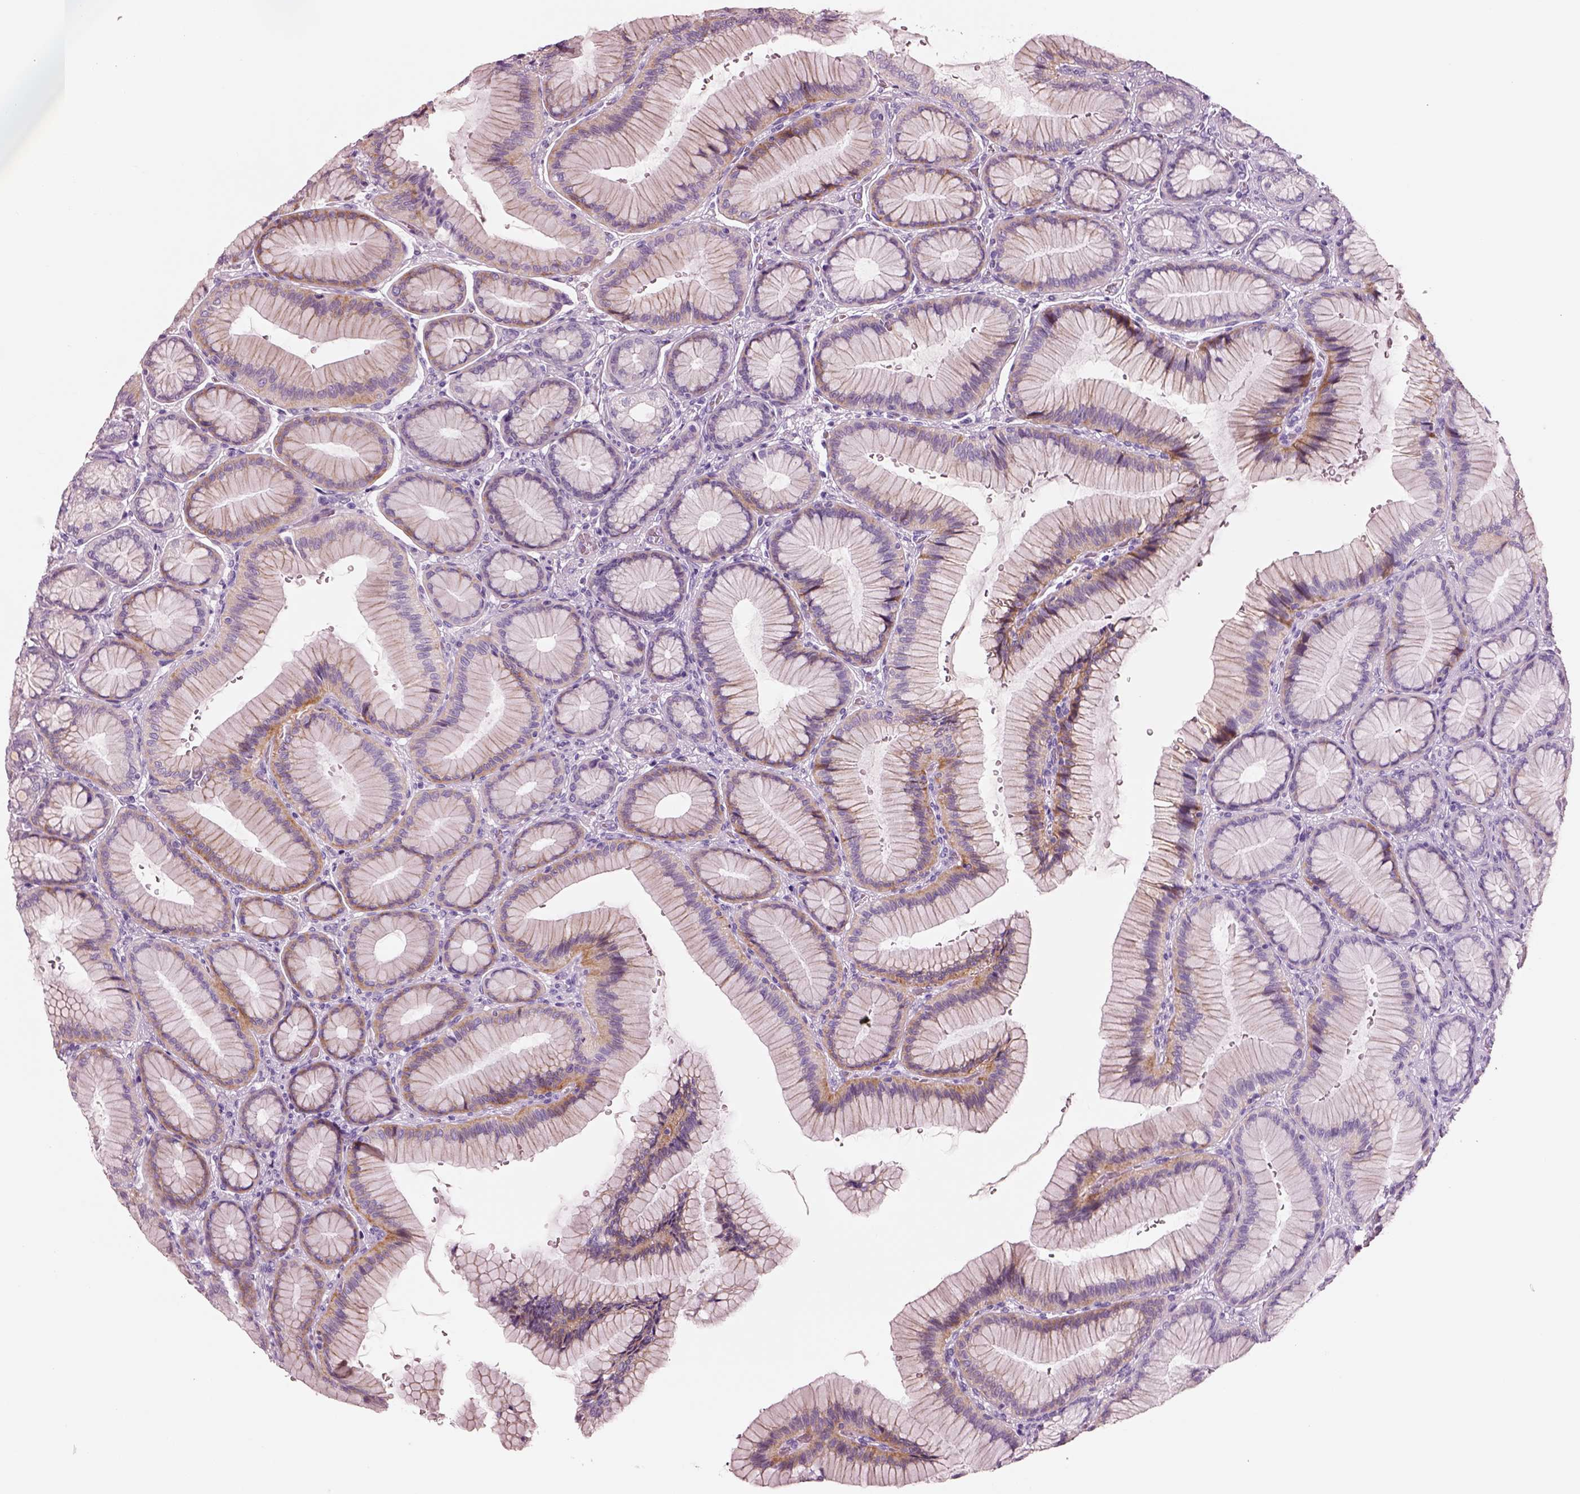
{"staining": {"intensity": "weak", "quantity": "<25%", "location": "cytoplasmic/membranous"}, "tissue": "stomach", "cell_type": "Glandular cells", "image_type": "normal", "snomed": [{"axis": "morphology", "description": "Normal tissue, NOS"}, {"axis": "morphology", "description": "Adenocarcinoma, NOS"}, {"axis": "morphology", "description": "Adenocarcinoma, High grade"}, {"axis": "topography", "description": "Stomach, upper"}, {"axis": "topography", "description": "Stomach"}], "caption": "Immunohistochemistry image of unremarkable stomach stained for a protein (brown), which demonstrates no staining in glandular cells.", "gene": "PNOC", "patient": {"sex": "female", "age": 65}}